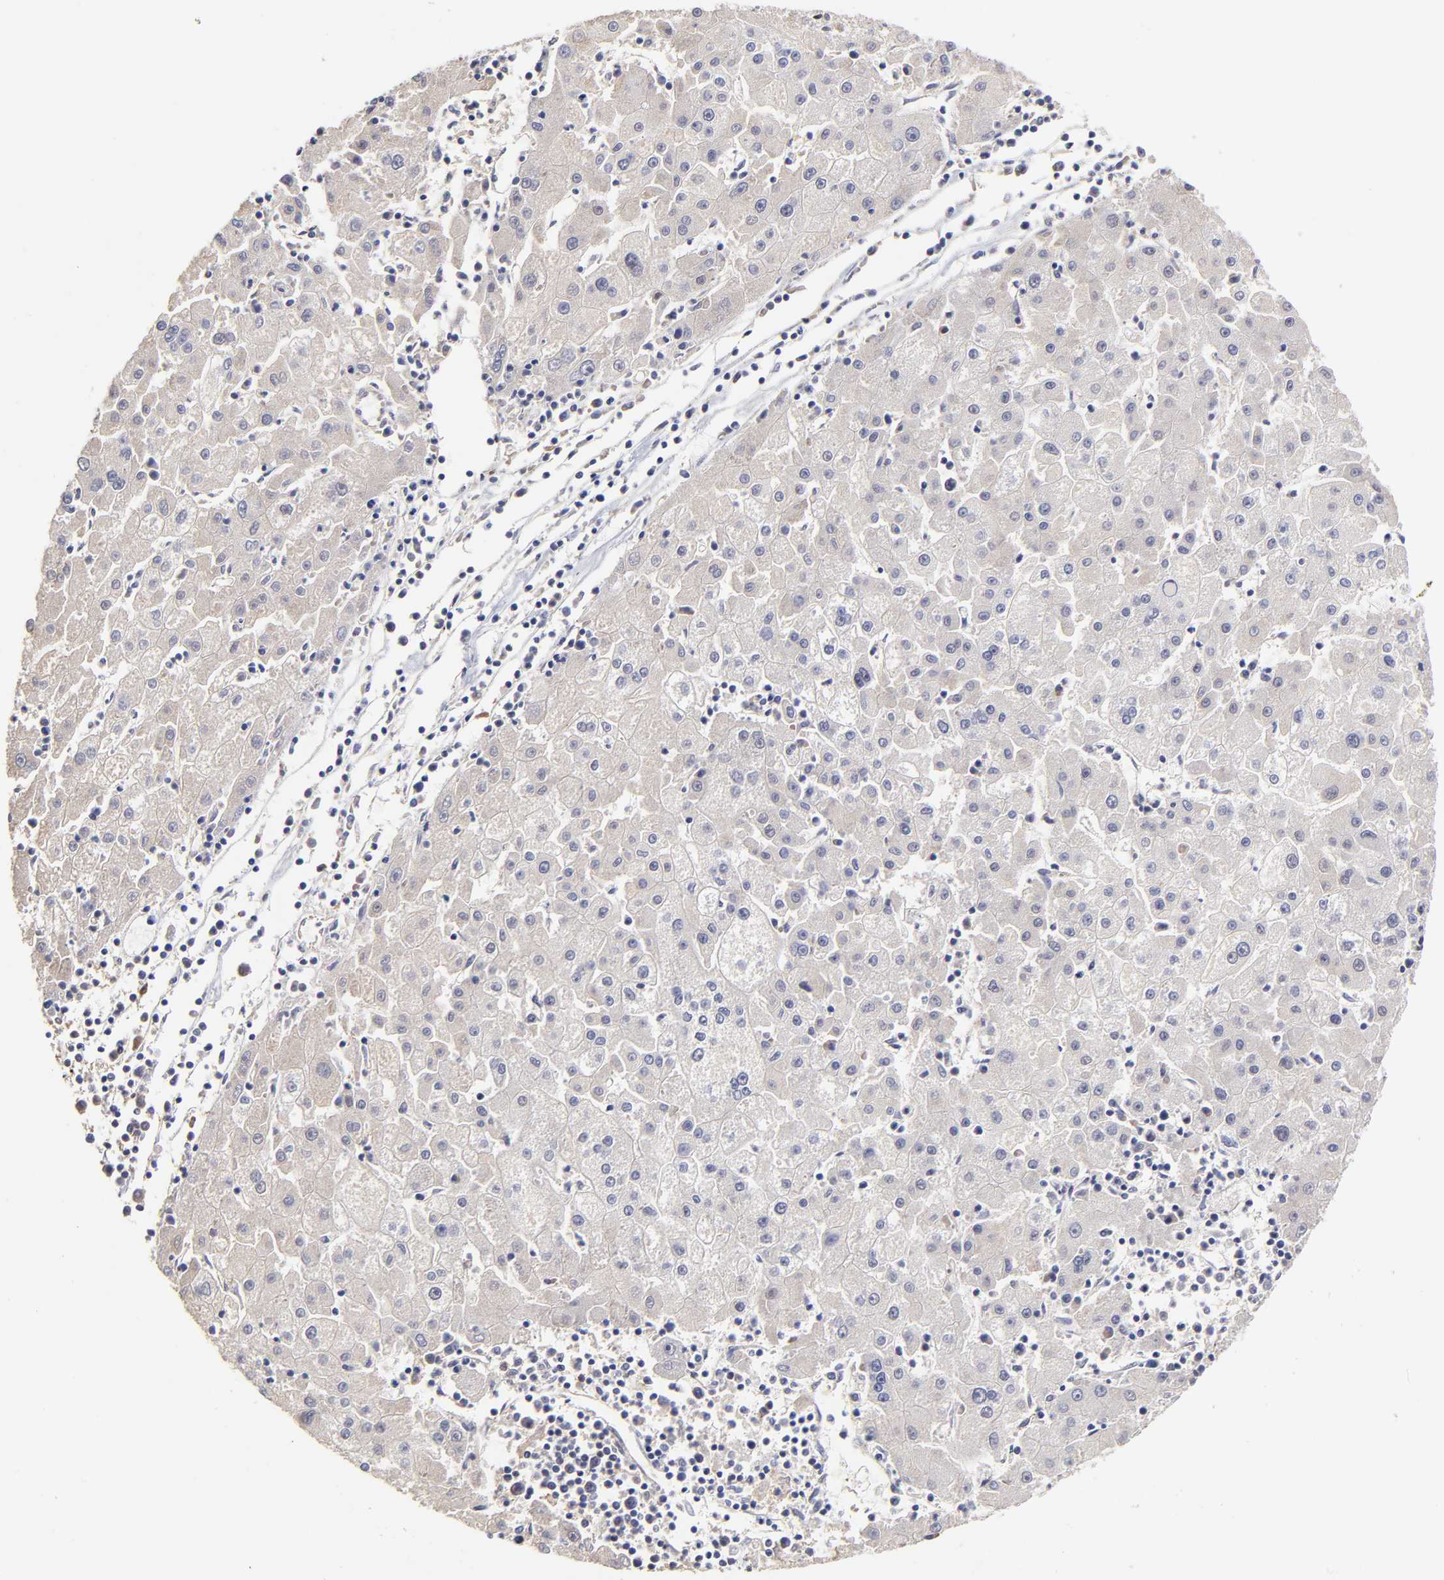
{"staining": {"intensity": "weak", "quantity": "<25%", "location": "cytoplasmic/membranous"}, "tissue": "liver cancer", "cell_type": "Tumor cells", "image_type": "cancer", "snomed": [{"axis": "morphology", "description": "Carcinoma, Hepatocellular, NOS"}, {"axis": "topography", "description": "Liver"}], "caption": "A high-resolution histopathology image shows IHC staining of hepatocellular carcinoma (liver), which demonstrates no significant positivity in tumor cells. (IHC, brightfield microscopy, high magnification).", "gene": "ZNF10", "patient": {"sex": "male", "age": 72}}